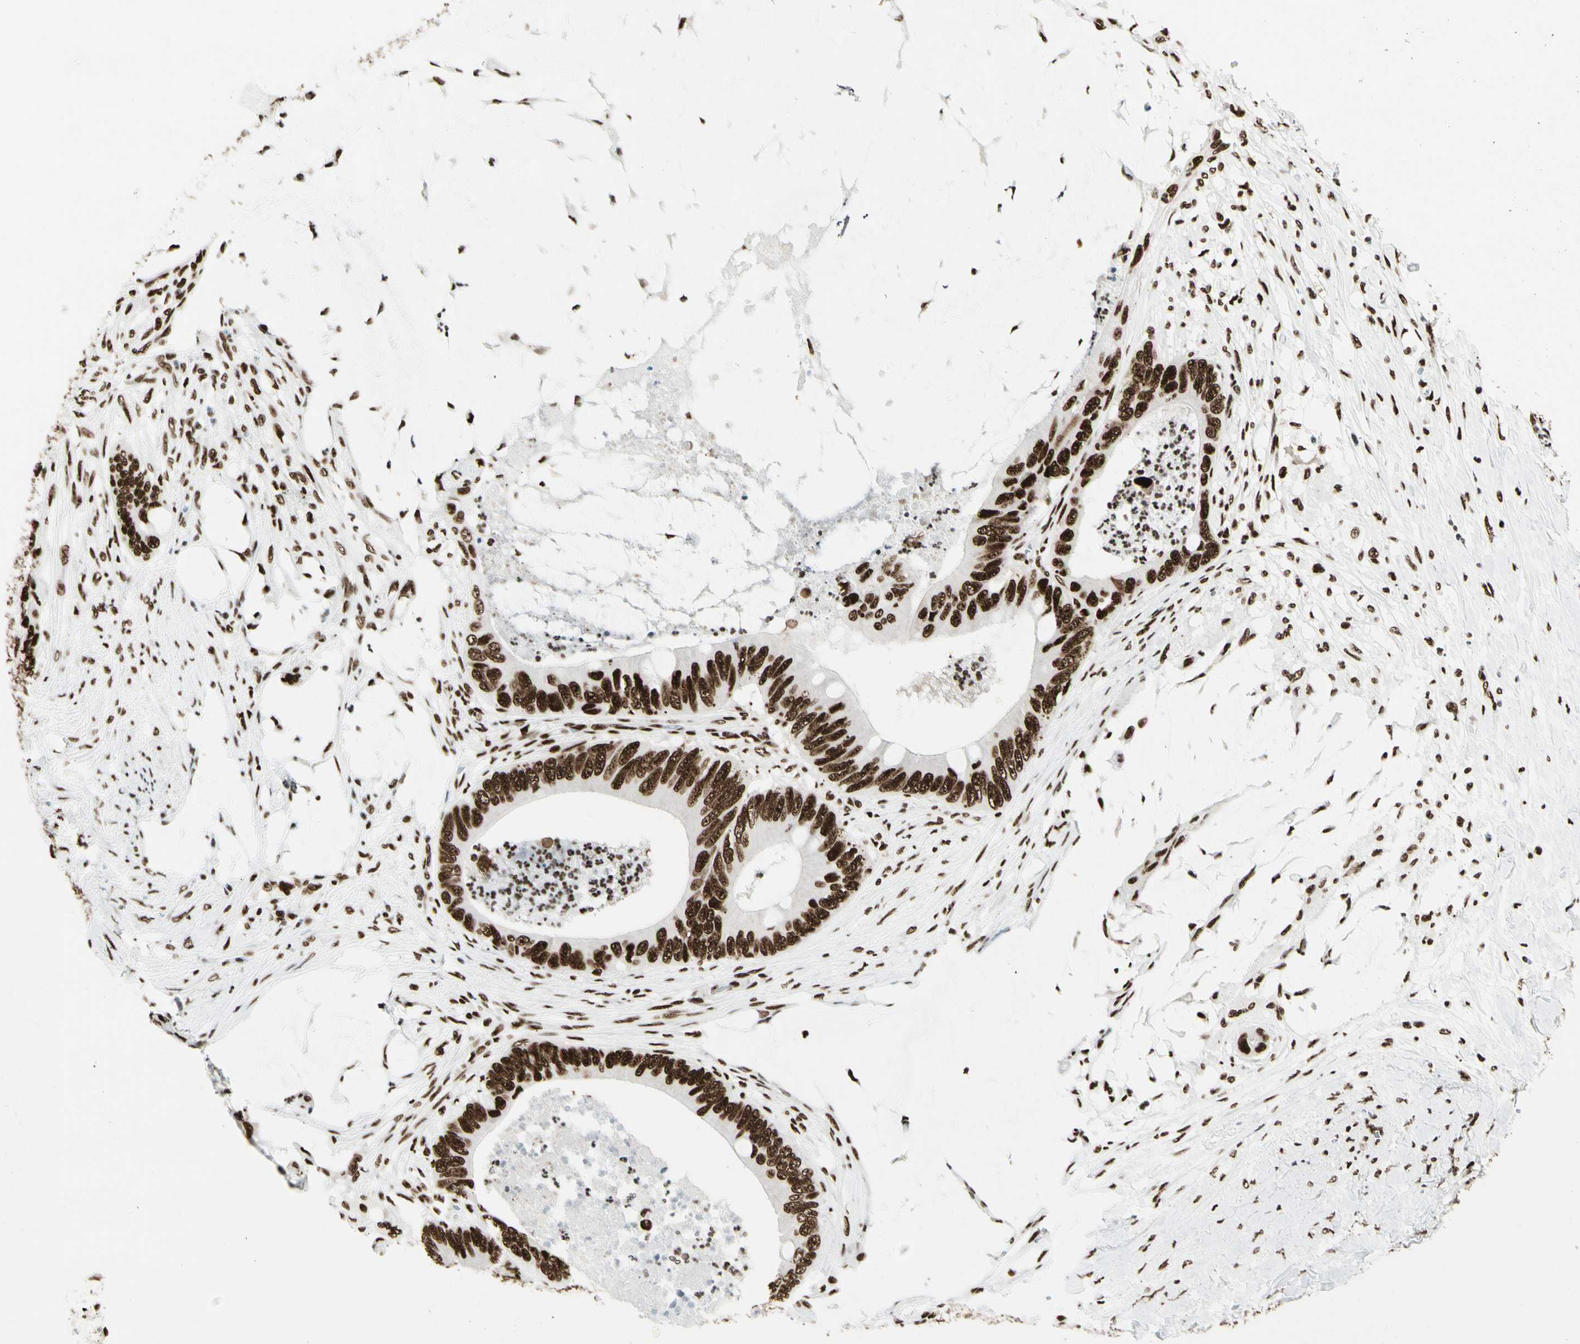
{"staining": {"intensity": "strong", "quantity": ">75%", "location": "nuclear"}, "tissue": "colorectal cancer", "cell_type": "Tumor cells", "image_type": "cancer", "snomed": [{"axis": "morphology", "description": "Adenocarcinoma, NOS"}, {"axis": "topography", "description": "Rectum"}], "caption": "Brown immunohistochemical staining in human adenocarcinoma (colorectal) reveals strong nuclear staining in approximately >75% of tumor cells. The protein of interest is stained brown, and the nuclei are stained in blue (DAB IHC with brightfield microscopy, high magnification).", "gene": "CCAR1", "patient": {"sex": "female", "age": 77}}